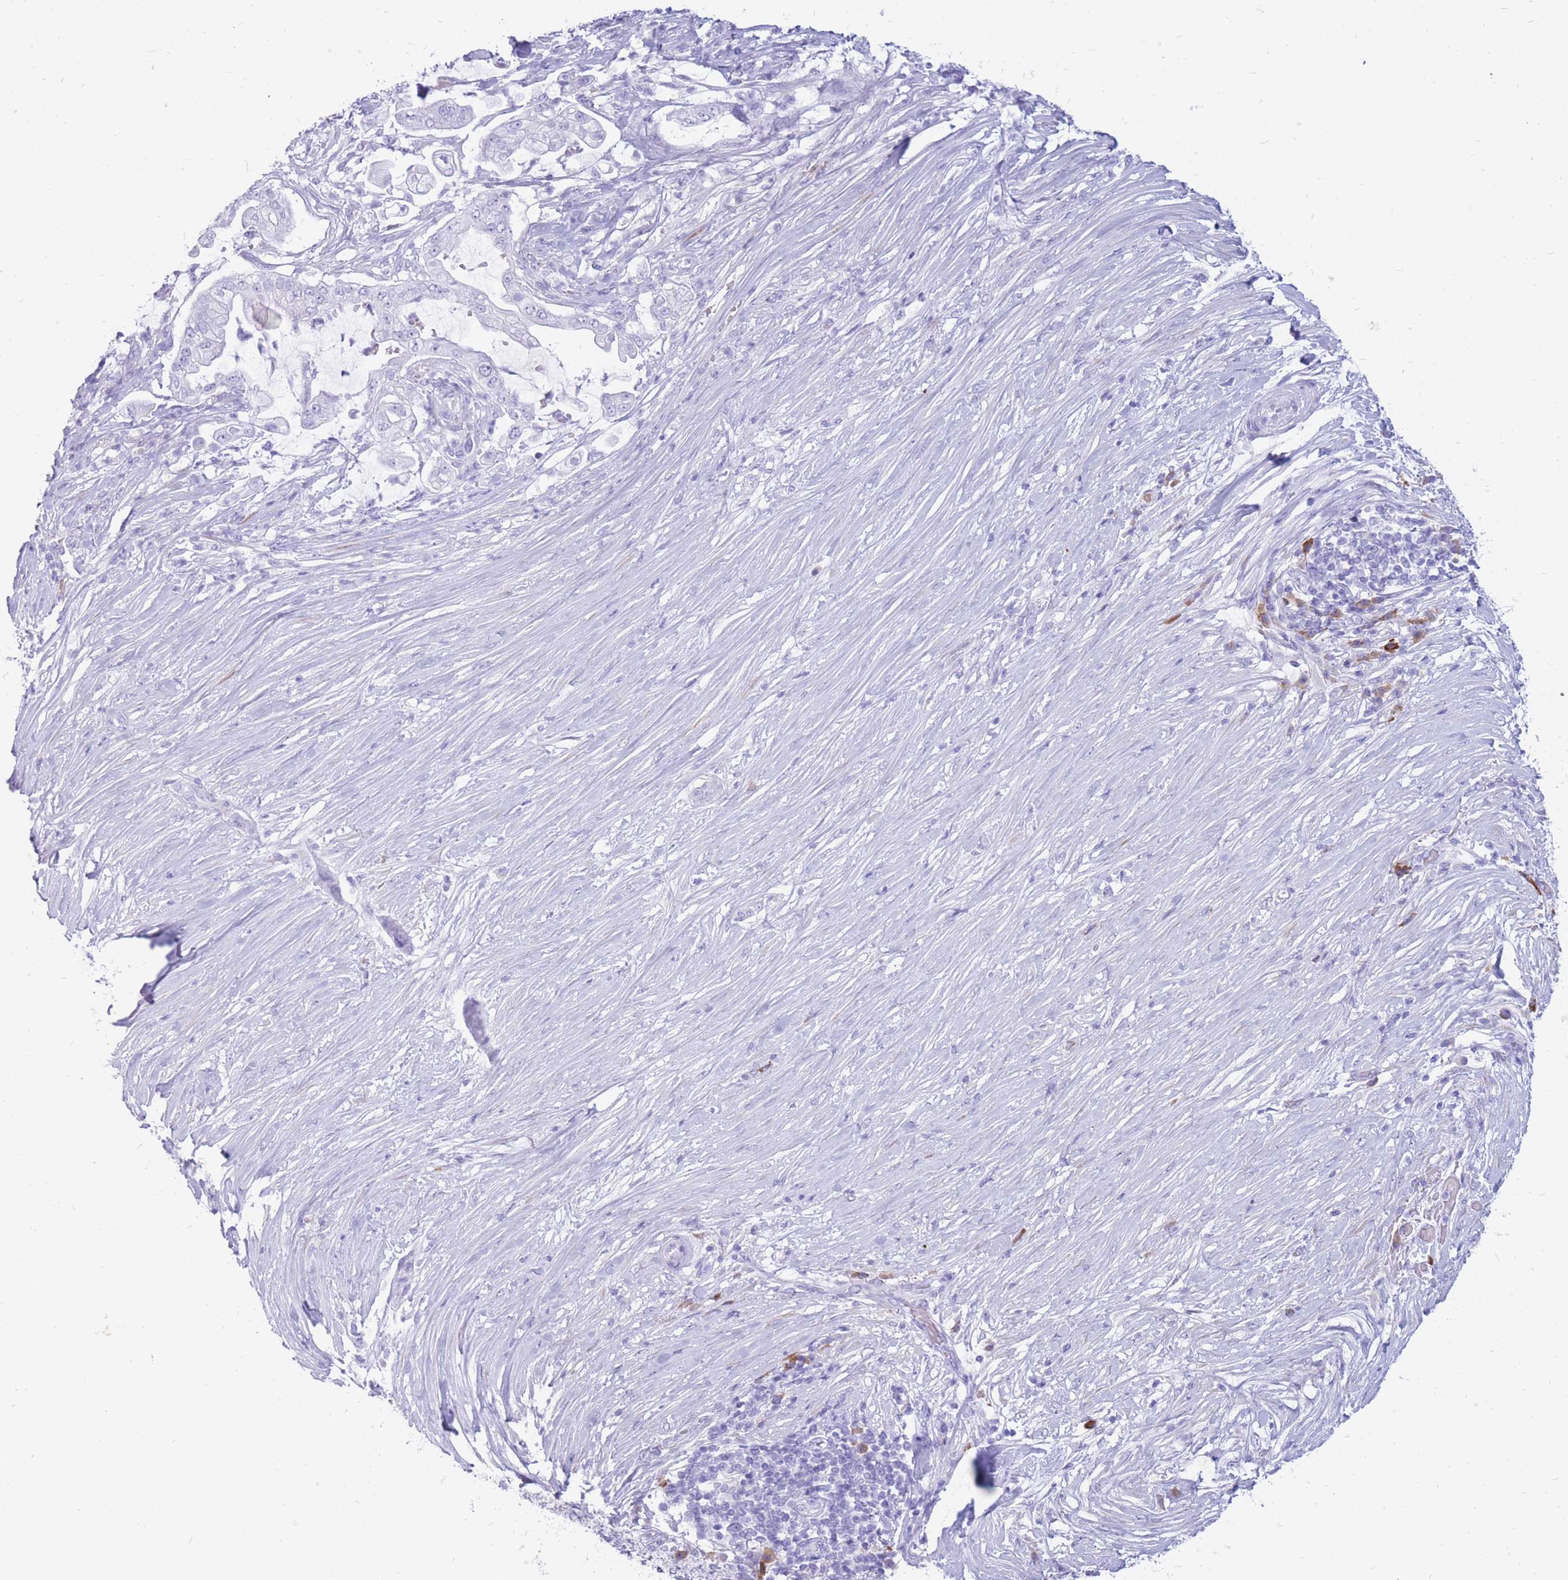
{"staining": {"intensity": "negative", "quantity": "none", "location": "none"}, "tissue": "pancreatic cancer", "cell_type": "Tumor cells", "image_type": "cancer", "snomed": [{"axis": "morphology", "description": "Adenocarcinoma, NOS"}, {"axis": "topography", "description": "Pancreas"}], "caption": "There is no significant positivity in tumor cells of adenocarcinoma (pancreatic).", "gene": "ZFP37", "patient": {"sex": "female", "age": 69}}